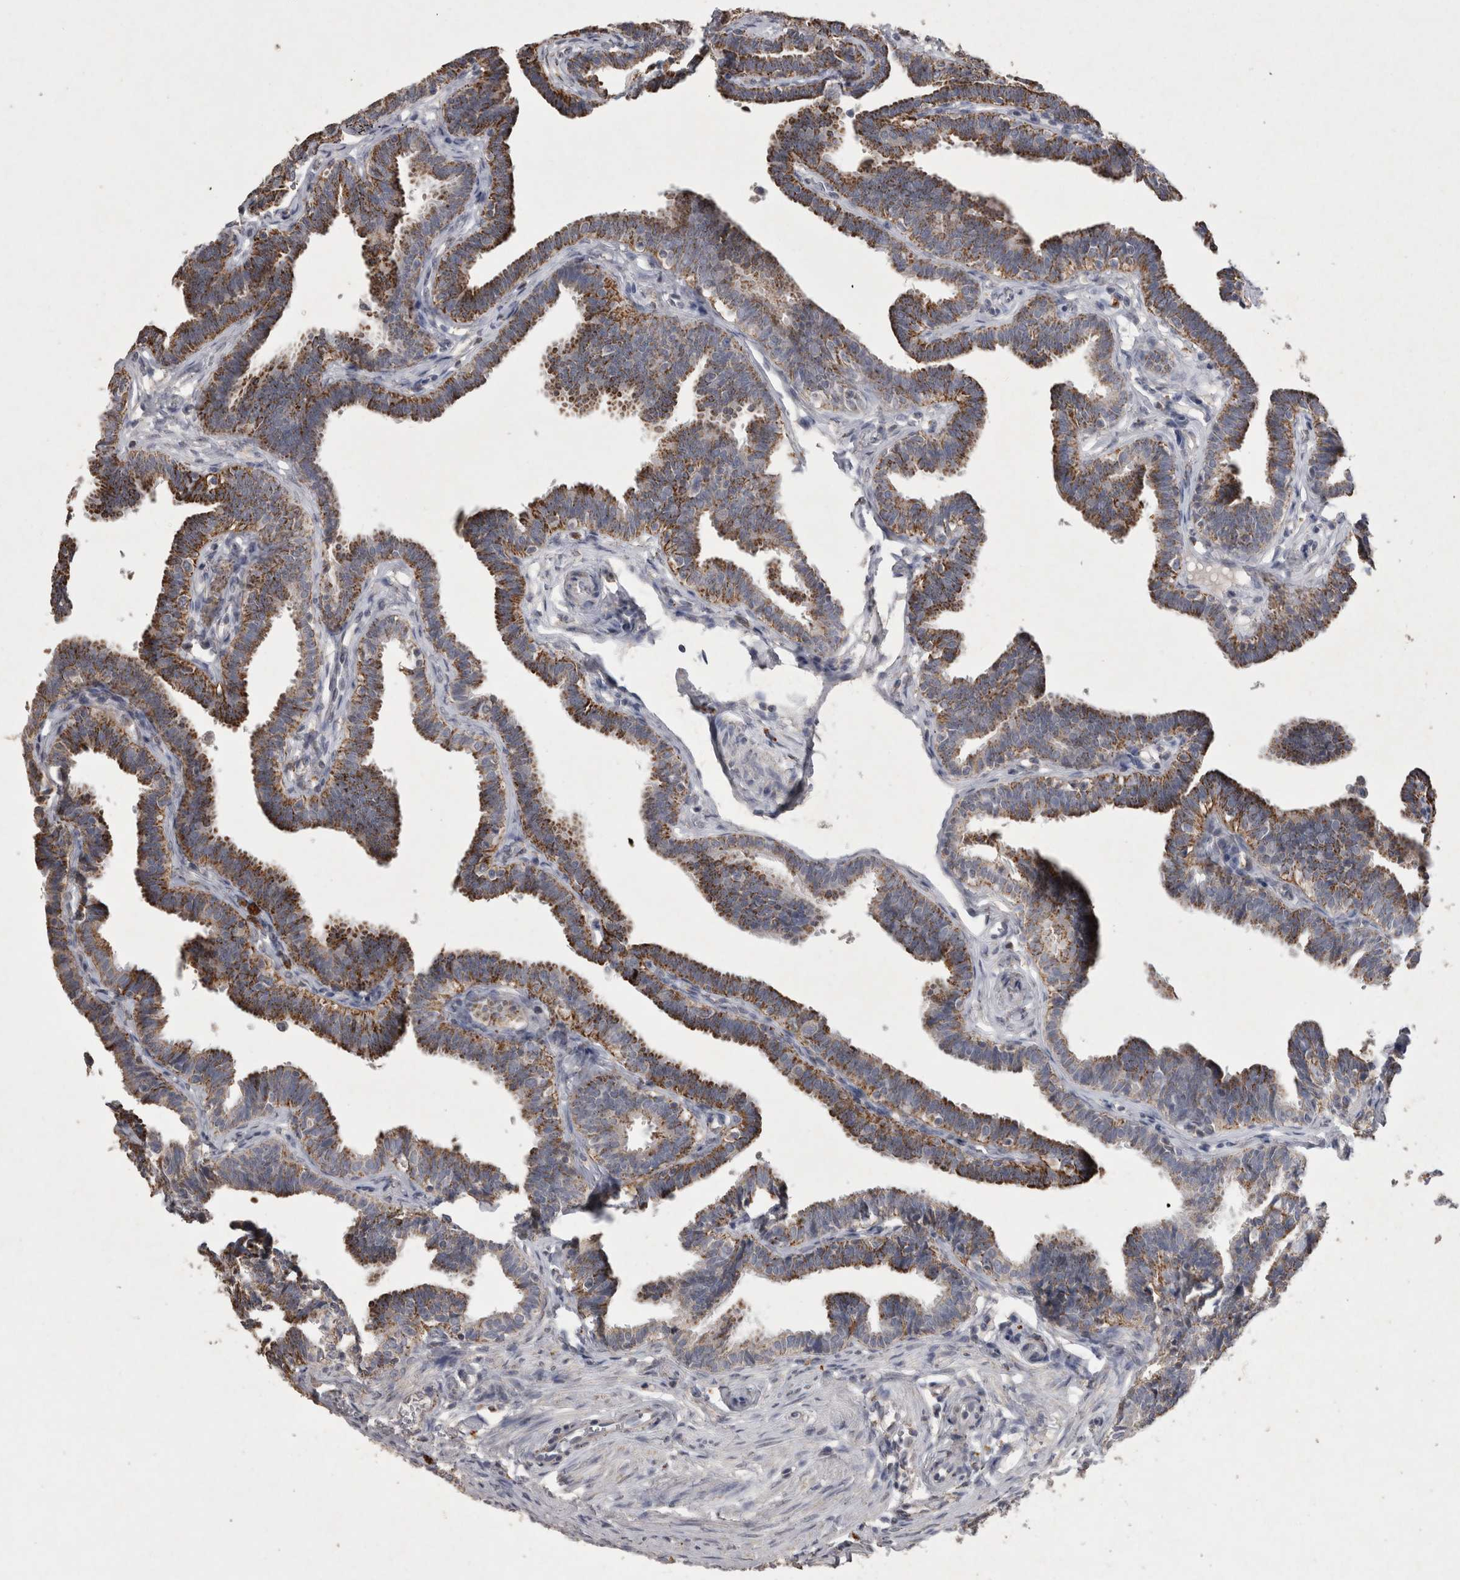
{"staining": {"intensity": "strong", "quantity": ">75%", "location": "cytoplasmic/membranous"}, "tissue": "fallopian tube", "cell_type": "Glandular cells", "image_type": "normal", "snomed": [{"axis": "morphology", "description": "Normal tissue, NOS"}, {"axis": "topography", "description": "Fallopian tube"}, {"axis": "topography", "description": "Ovary"}], "caption": "Strong cytoplasmic/membranous positivity for a protein is appreciated in approximately >75% of glandular cells of benign fallopian tube using IHC.", "gene": "DKK3", "patient": {"sex": "female", "age": 23}}